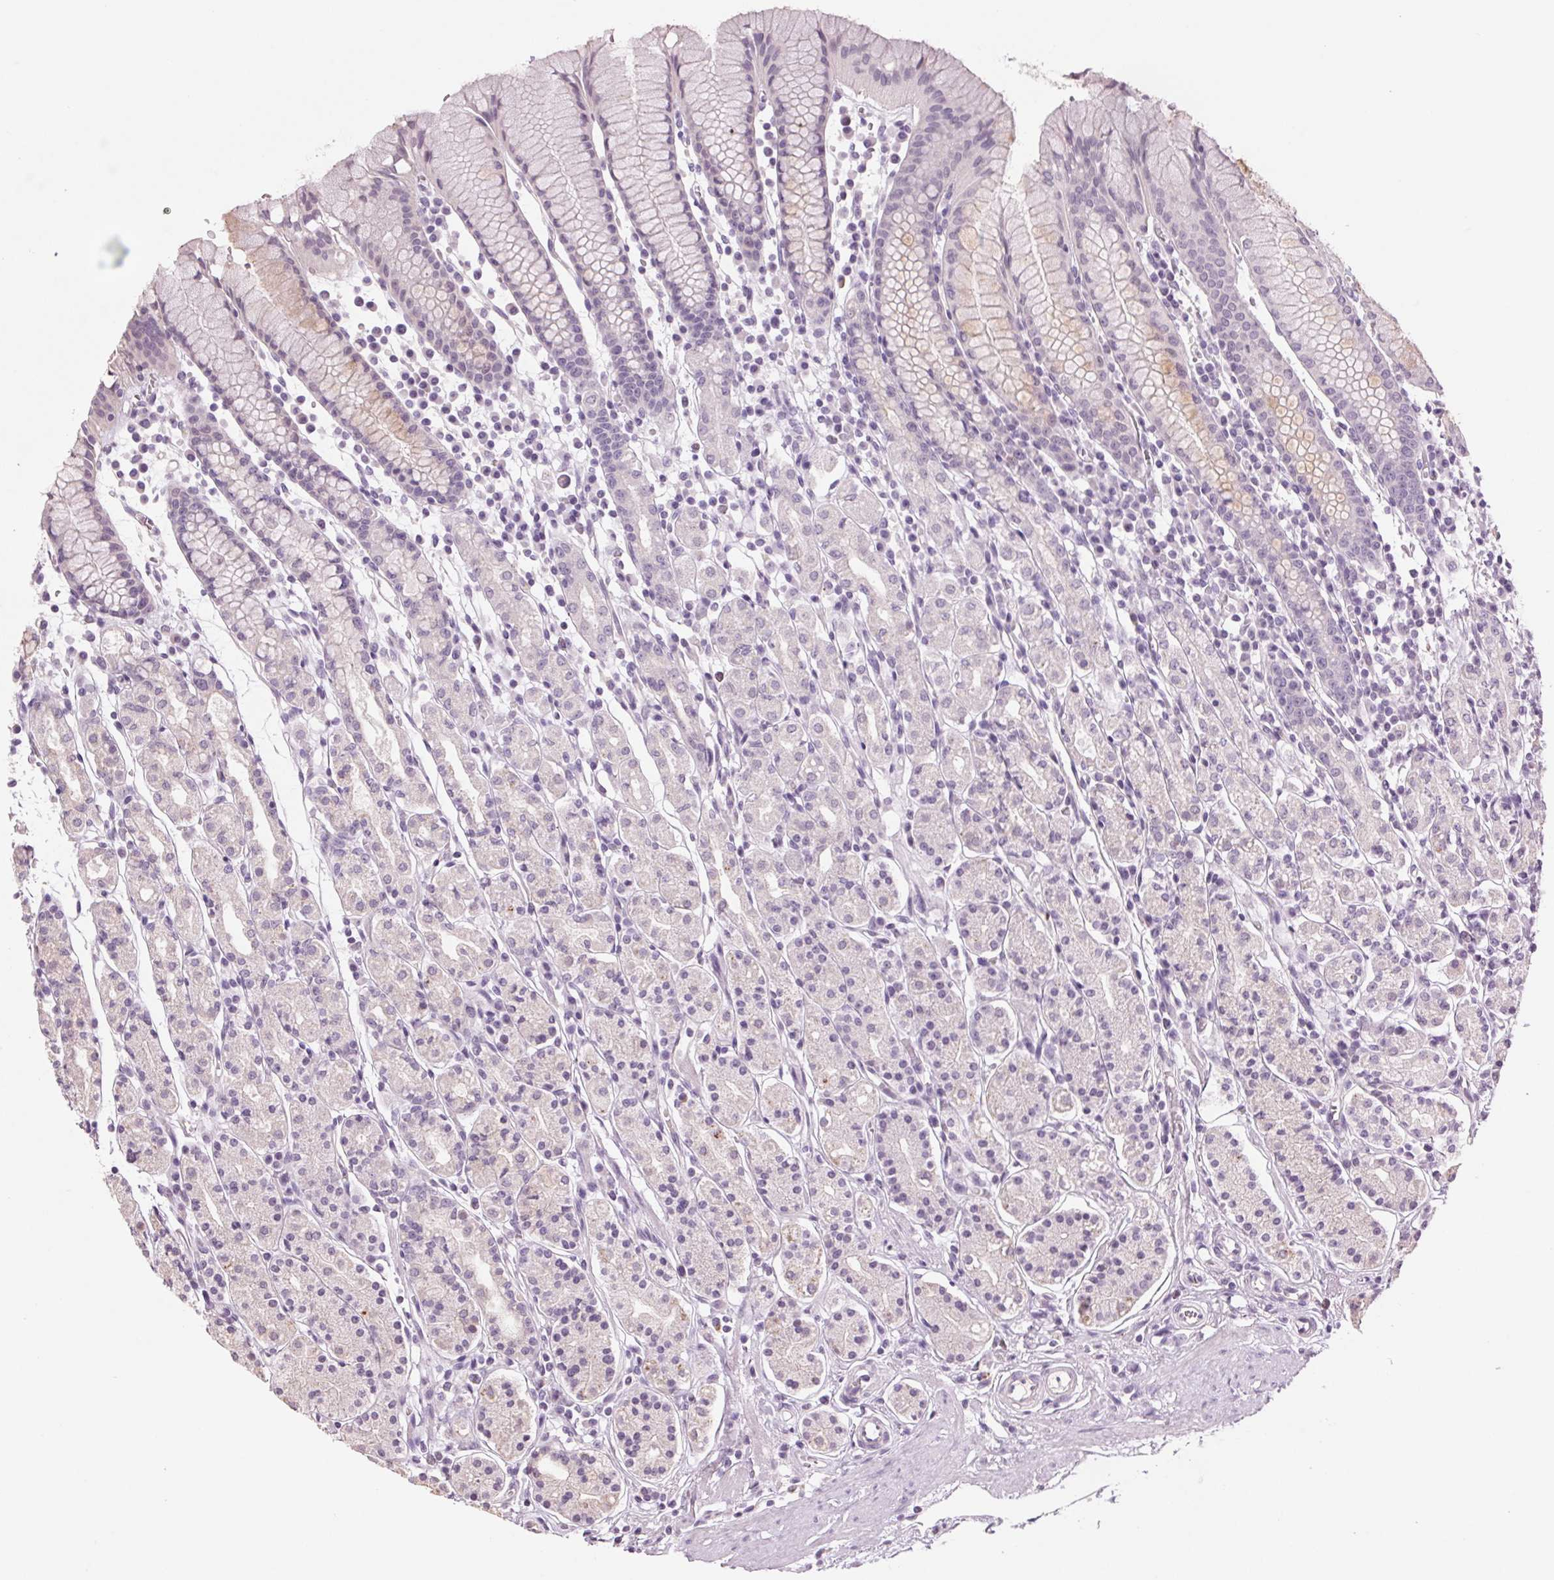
{"staining": {"intensity": "negative", "quantity": "none", "location": "none"}, "tissue": "stomach", "cell_type": "Glandular cells", "image_type": "normal", "snomed": [{"axis": "morphology", "description": "Normal tissue, NOS"}, {"axis": "topography", "description": "Stomach, upper"}, {"axis": "topography", "description": "Stomach"}], "caption": "The IHC photomicrograph has no significant positivity in glandular cells of stomach.", "gene": "MPO", "patient": {"sex": "male", "age": 62}}